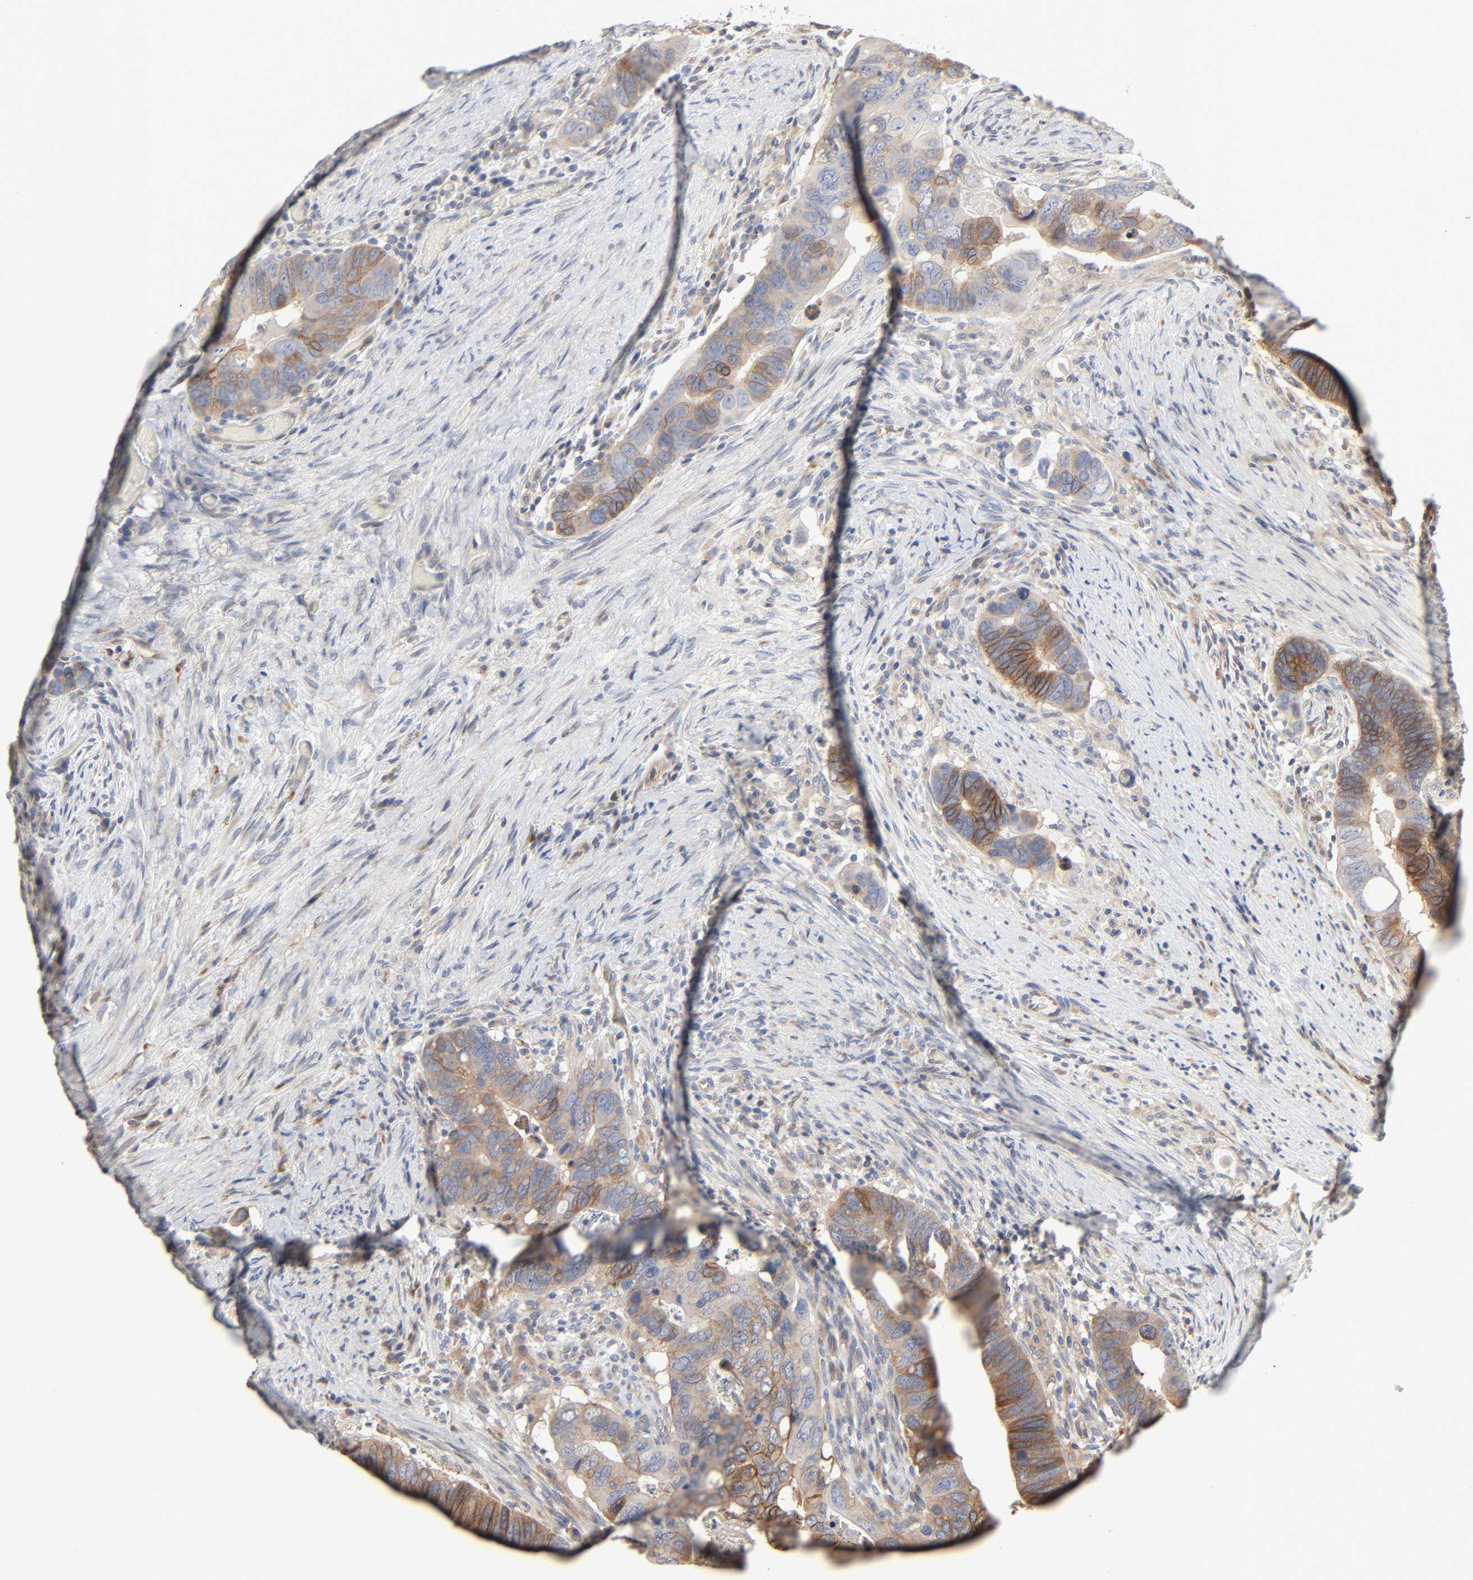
{"staining": {"intensity": "moderate", "quantity": "25%-75%", "location": "cytoplasmic/membranous"}, "tissue": "colorectal cancer", "cell_type": "Tumor cells", "image_type": "cancer", "snomed": [{"axis": "morphology", "description": "Adenocarcinoma, NOS"}, {"axis": "topography", "description": "Rectum"}], "caption": "Protein staining displays moderate cytoplasmic/membranous staining in approximately 25%-75% of tumor cells in colorectal cancer. (IHC, brightfield microscopy, high magnification).", "gene": "NDRG2", "patient": {"sex": "male", "age": 53}}